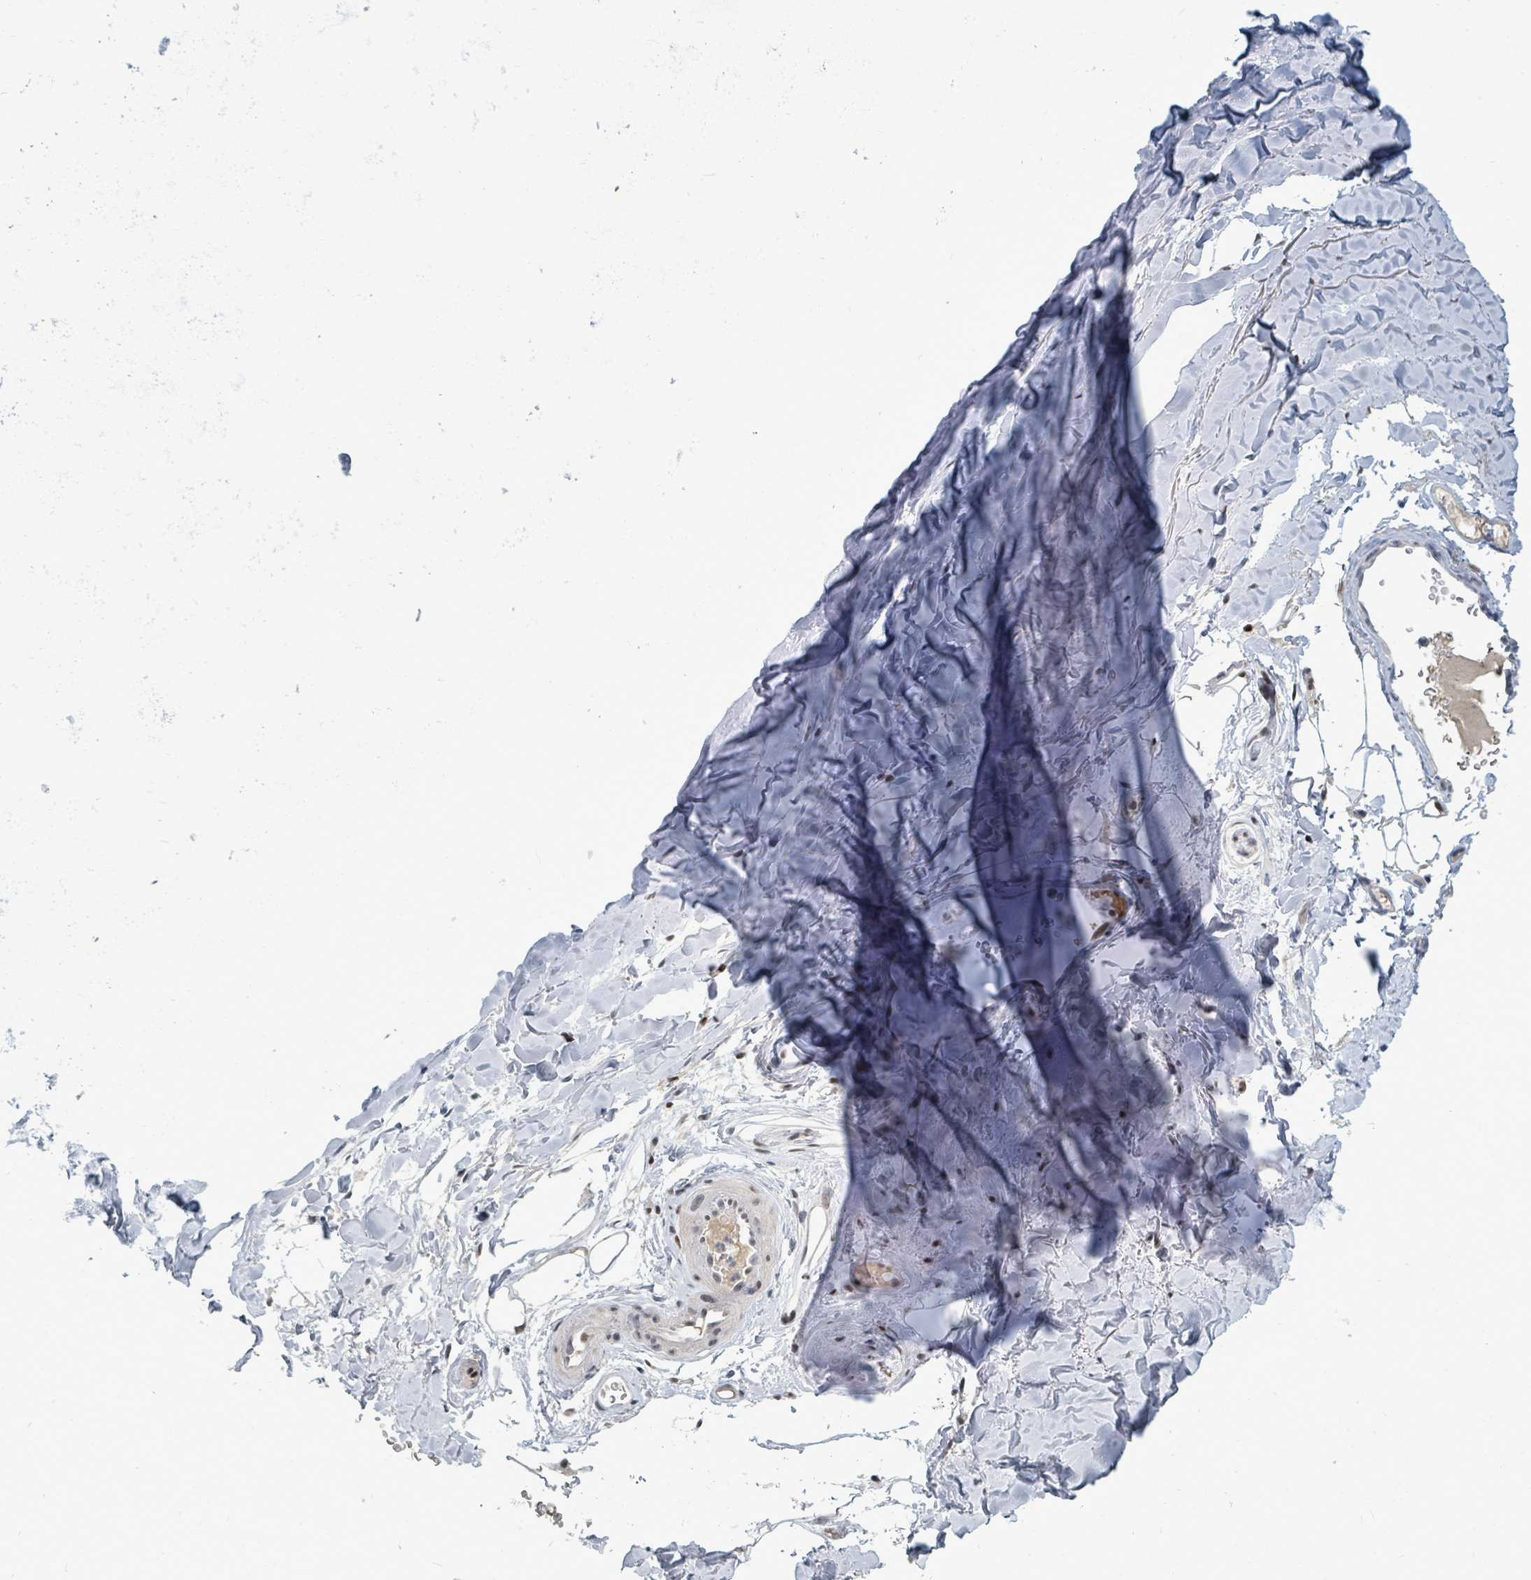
{"staining": {"intensity": "negative", "quantity": "none", "location": "none"}, "tissue": "adipose tissue", "cell_type": "Adipocytes", "image_type": "normal", "snomed": [{"axis": "morphology", "description": "Normal tissue, NOS"}, {"axis": "topography", "description": "Cartilage tissue"}], "caption": "The photomicrograph reveals no significant expression in adipocytes of adipose tissue.", "gene": "UCK1", "patient": {"sex": "male", "age": 80}}